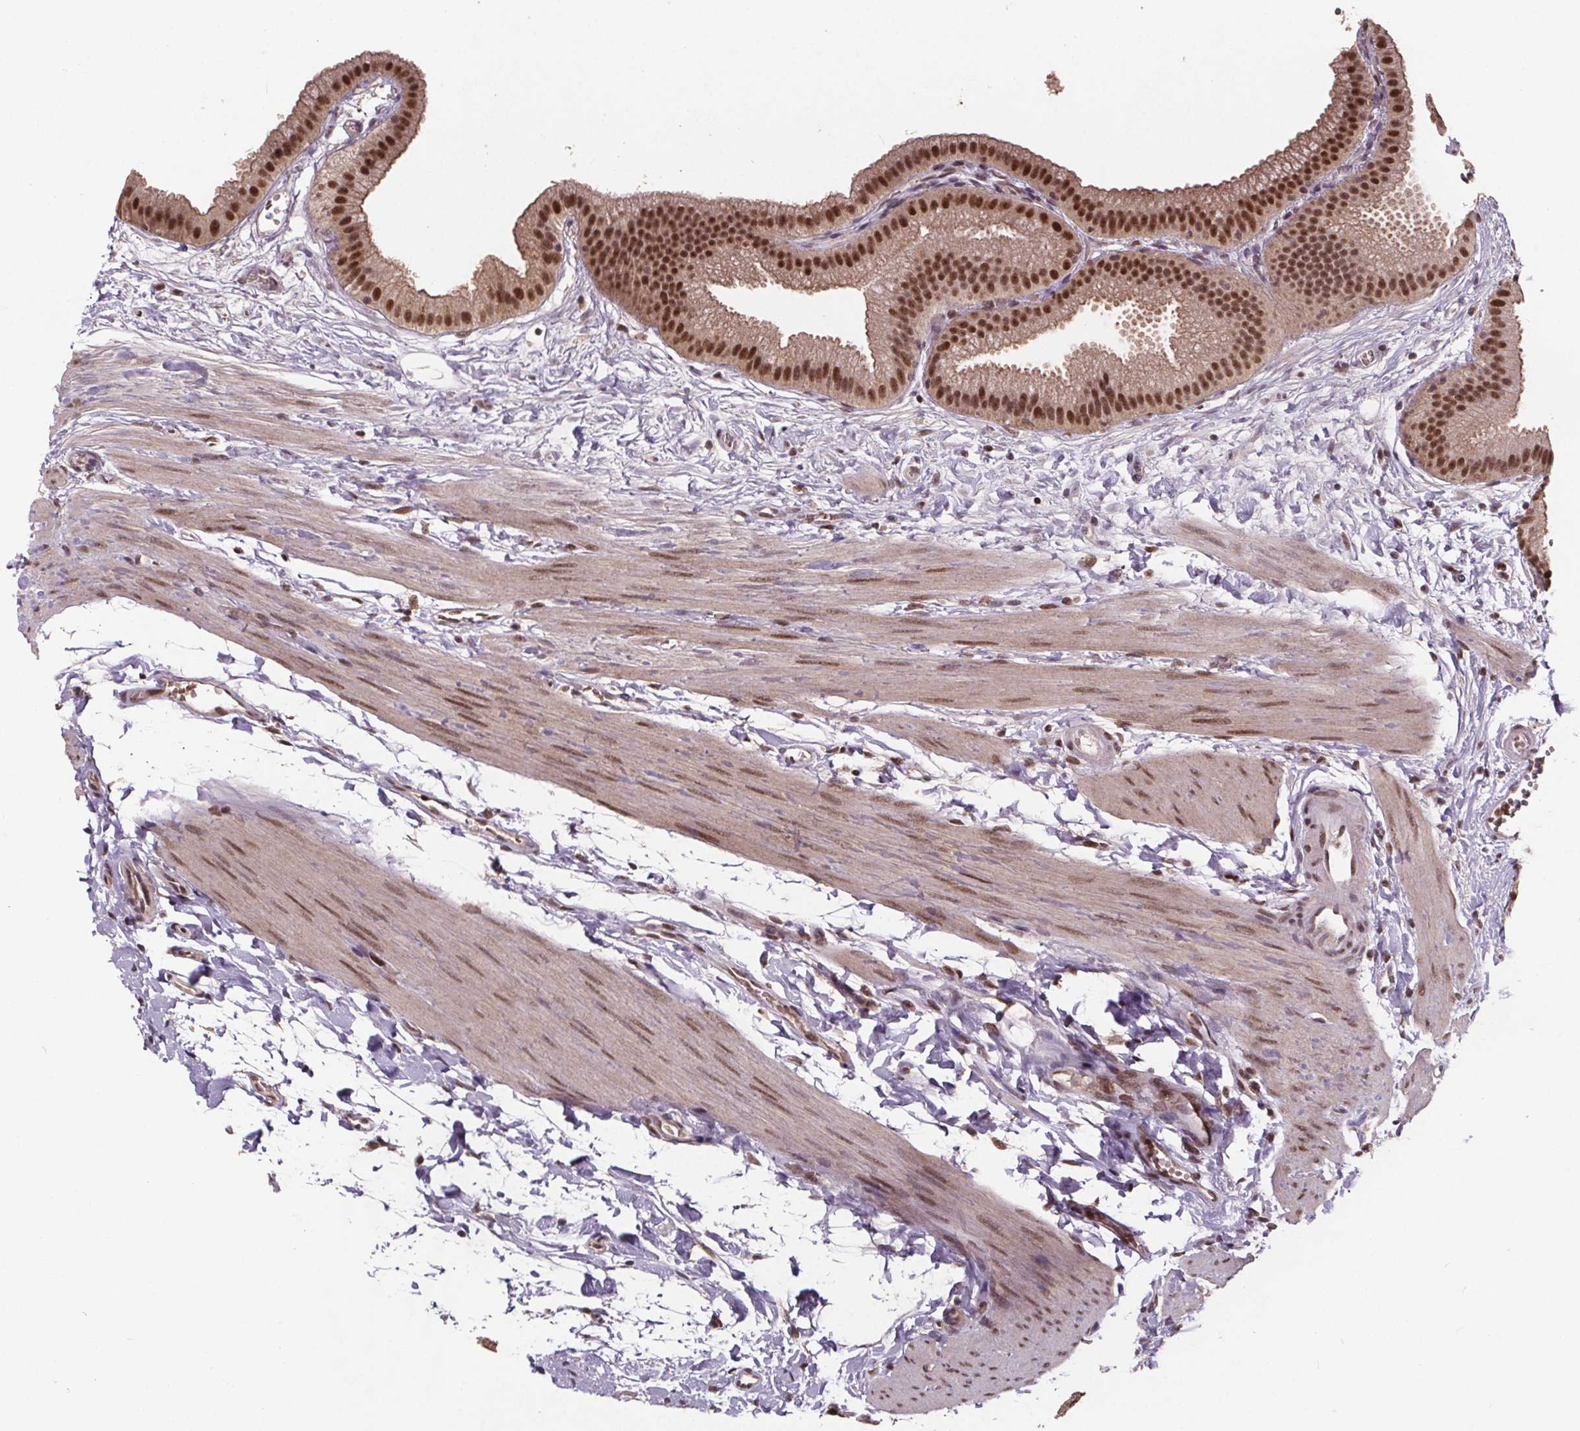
{"staining": {"intensity": "moderate", "quantity": ">75%", "location": "nuclear"}, "tissue": "gallbladder", "cell_type": "Glandular cells", "image_type": "normal", "snomed": [{"axis": "morphology", "description": "Normal tissue, NOS"}, {"axis": "topography", "description": "Gallbladder"}], "caption": "The image exhibits staining of normal gallbladder, revealing moderate nuclear protein positivity (brown color) within glandular cells.", "gene": "JARID2", "patient": {"sex": "female", "age": 63}}